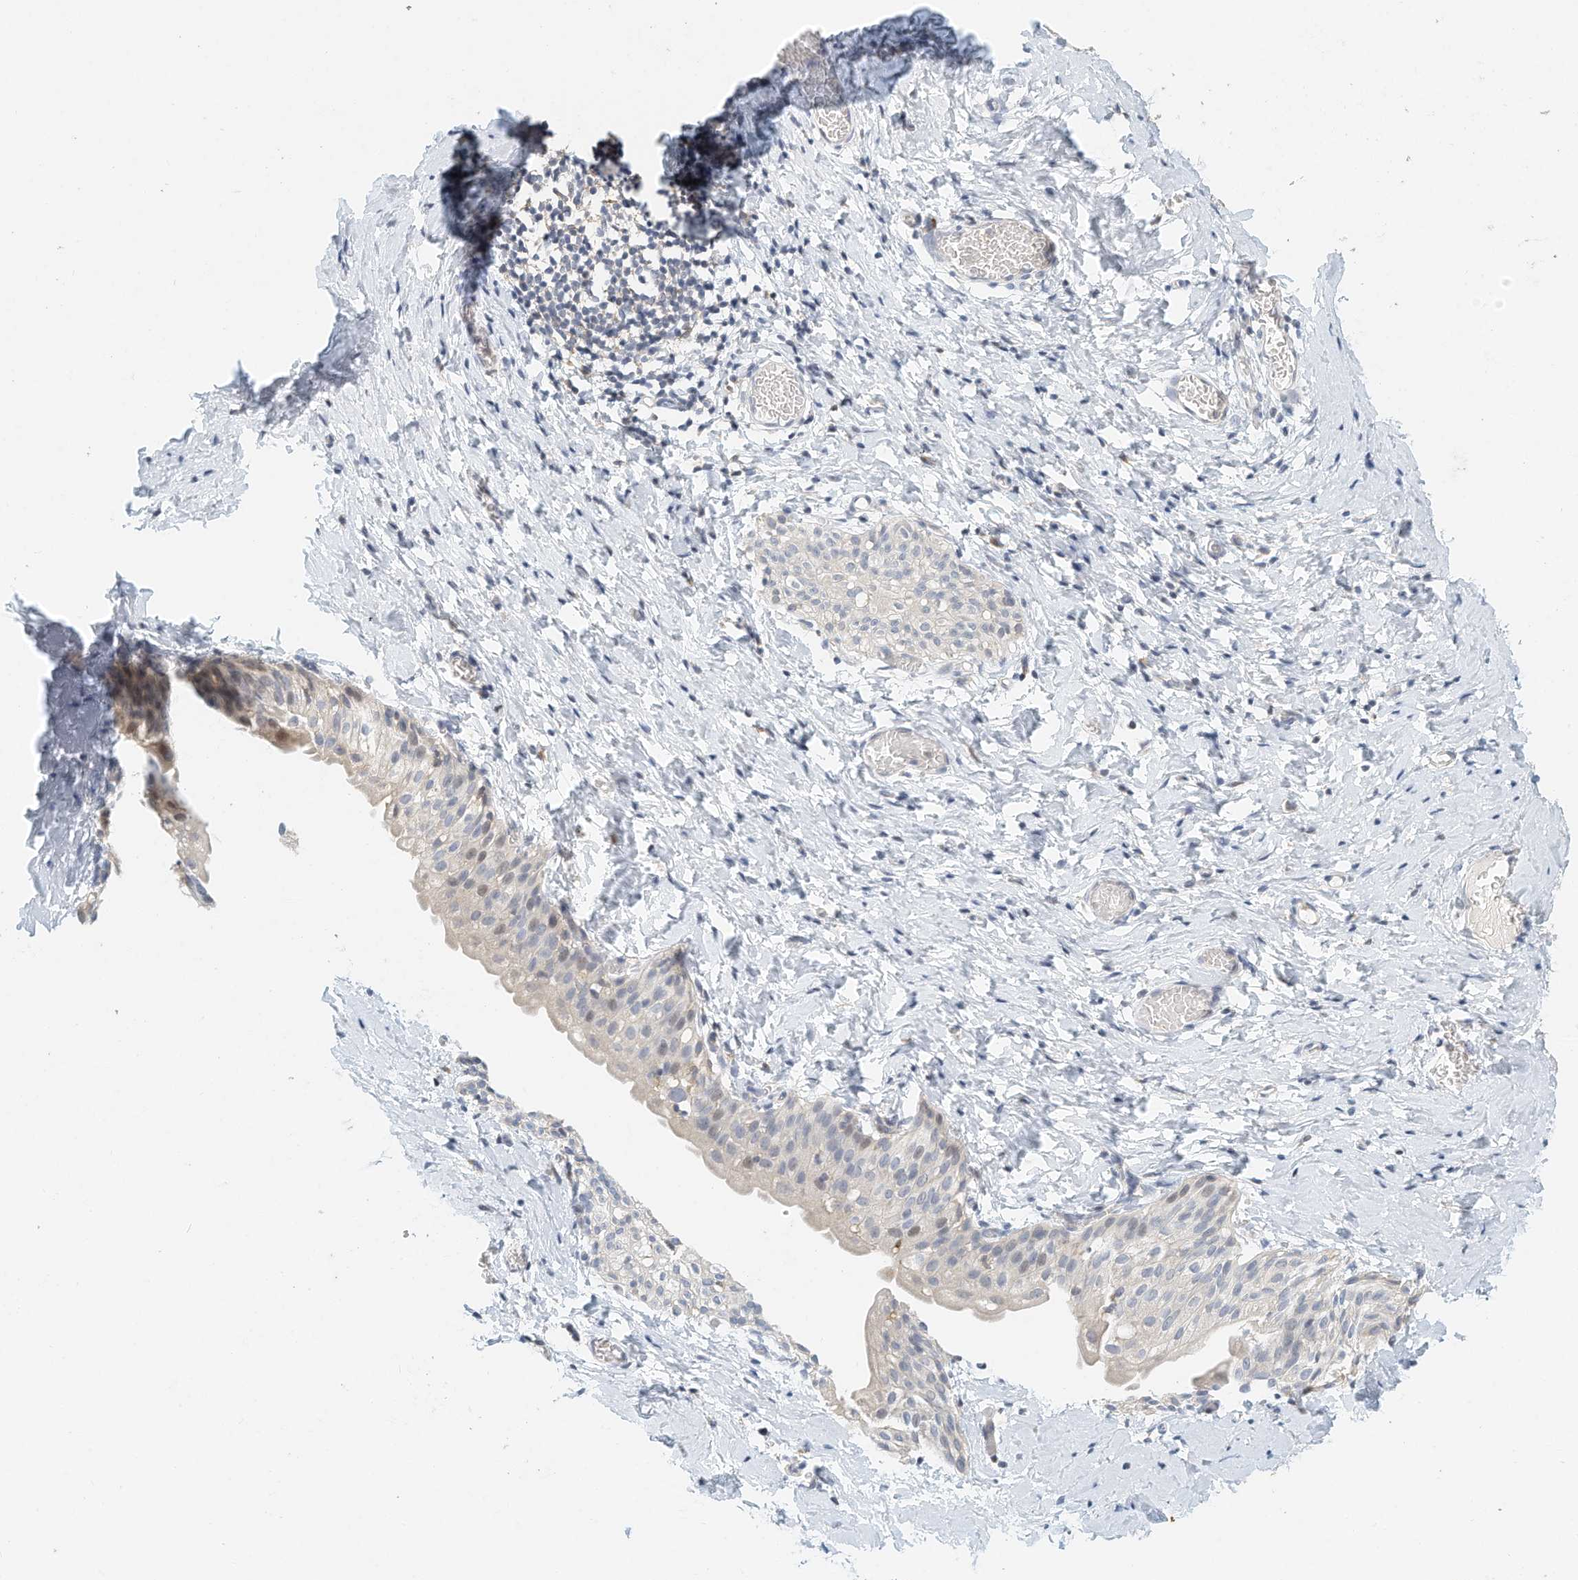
{"staining": {"intensity": "negative", "quantity": "none", "location": "none"}, "tissue": "smooth muscle", "cell_type": "Smooth muscle cells", "image_type": "normal", "snomed": [{"axis": "morphology", "description": "Normal tissue, NOS"}, {"axis": "topography", "description": "Smooth muscle"}], "caption": "Photomicrograph shows no protein staining in smooth muscle cells of unremarkable smooth muscle.", "gene": "MICAL1", "patient": {"sex": "male", "age": 16}}